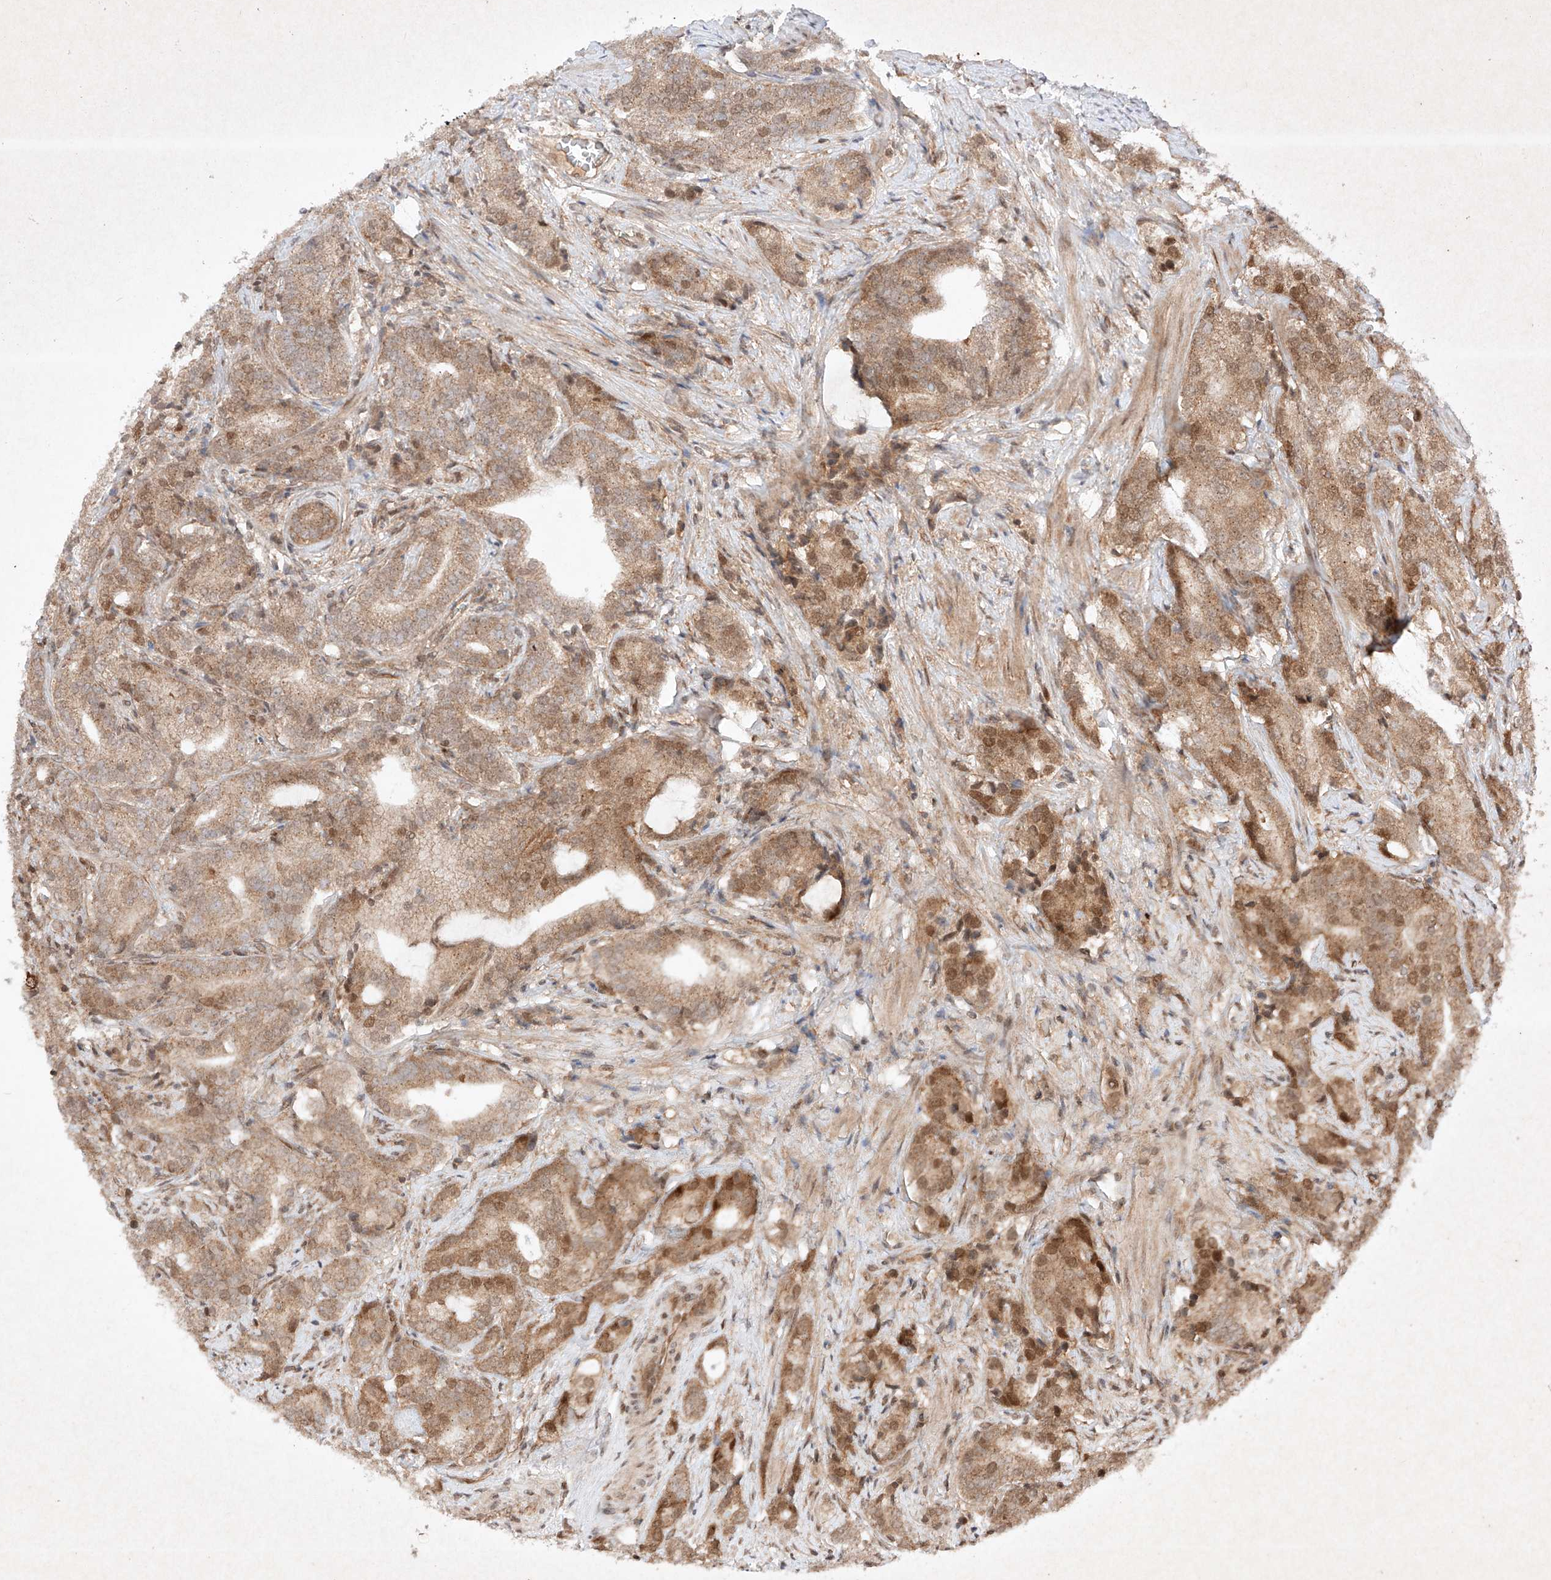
{"staining": {"intensity": "moderate", "quantity": ">75%", "location": "cytoplasmic/membranous,nuclear"}, "tissue": "prostate cancer", "cell_type": "Tumor cells", "image_type": "cancer", "snomed": [{"axis": "morphology", "description": "Adenocarcinoma, High grade"}, {"axis": "topography", "description": "Prostate"}], "caption": "Tumor cells demonstrate moderate cytoplasmic/membranous and nuclear expression in approximately >75% of cells in prostate adenocarcinoma (high-grade).", "gene": "RNF31", "patient": {"sex": "male", "age": 57}}